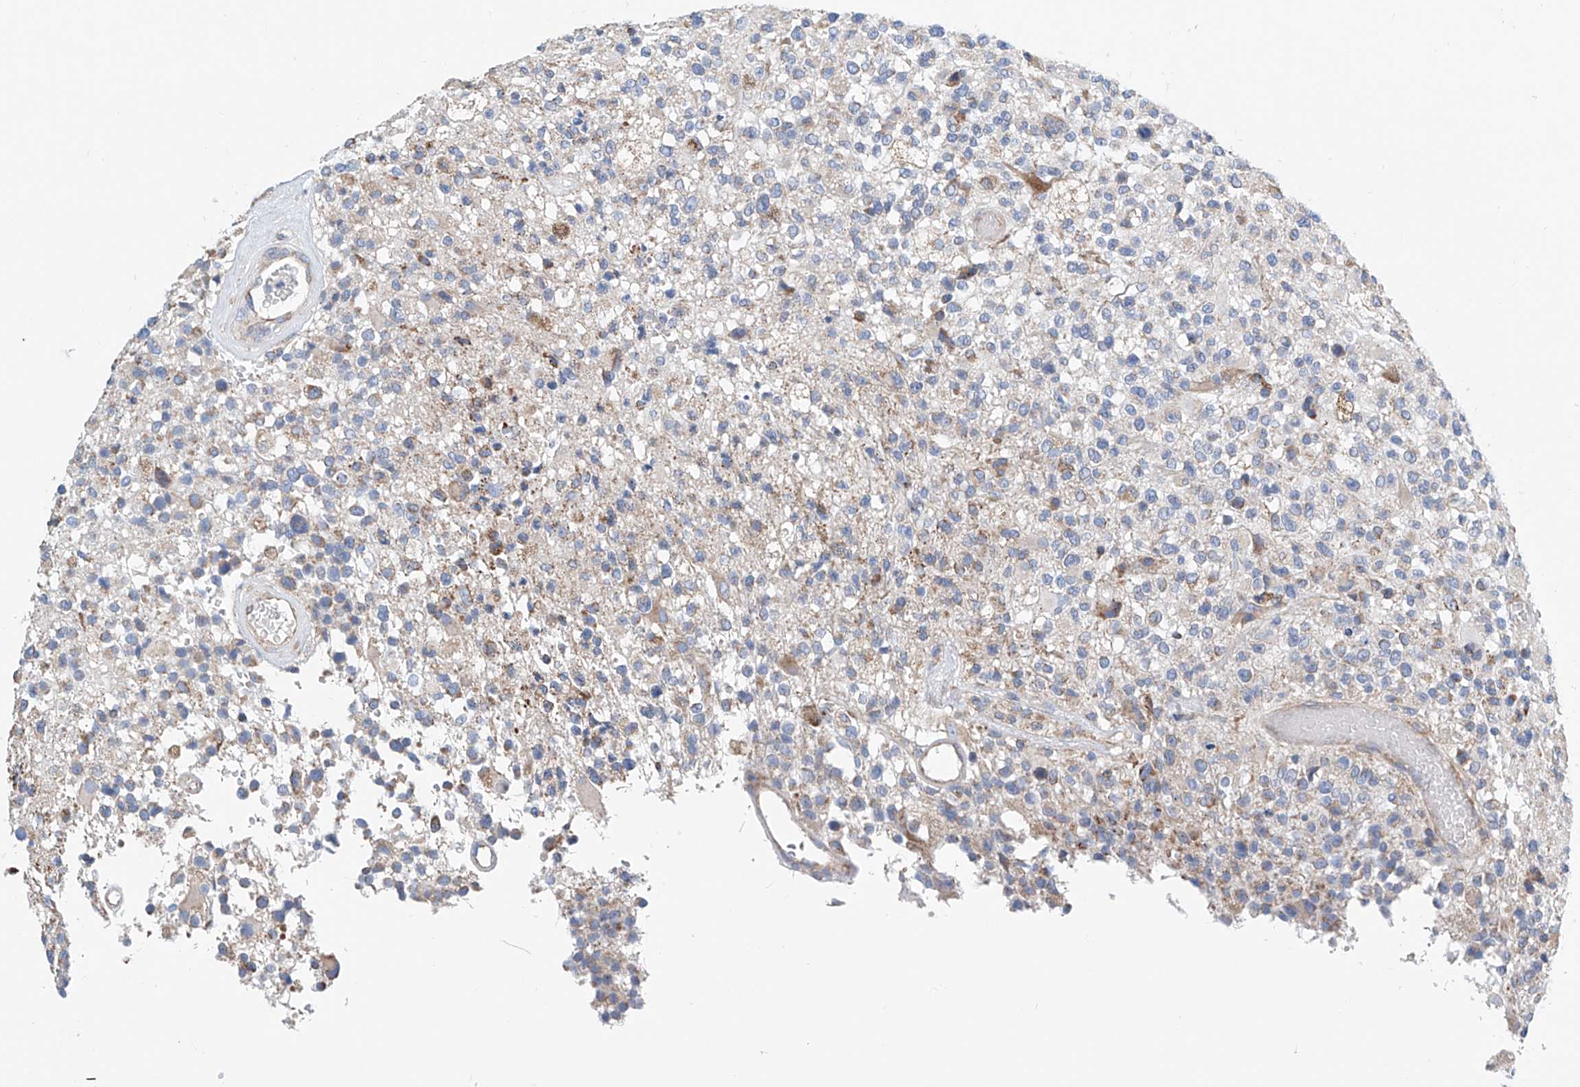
{"staining": {"intensity": "weak", "quantity": "<25%", "location": "cytoplasmic/membranous"}, "tissue": "glioma", "cell_type": "Tumor cells", "image_type": "cancer", "snomed": [{"axis": "morphology", "description": "Glioma, malignant, High grade"}, {"axis": "morphology", "description": "Glioblastoma, NOS"}, {"axis": "topography", "description": "Brain"}], "caption": "An IHC image of glioblastoma is shown. There is no staining in tumor cells of glioblastoma.", "gene": "MAD2L1", "patient": {"sex": "male", "age": 60}}